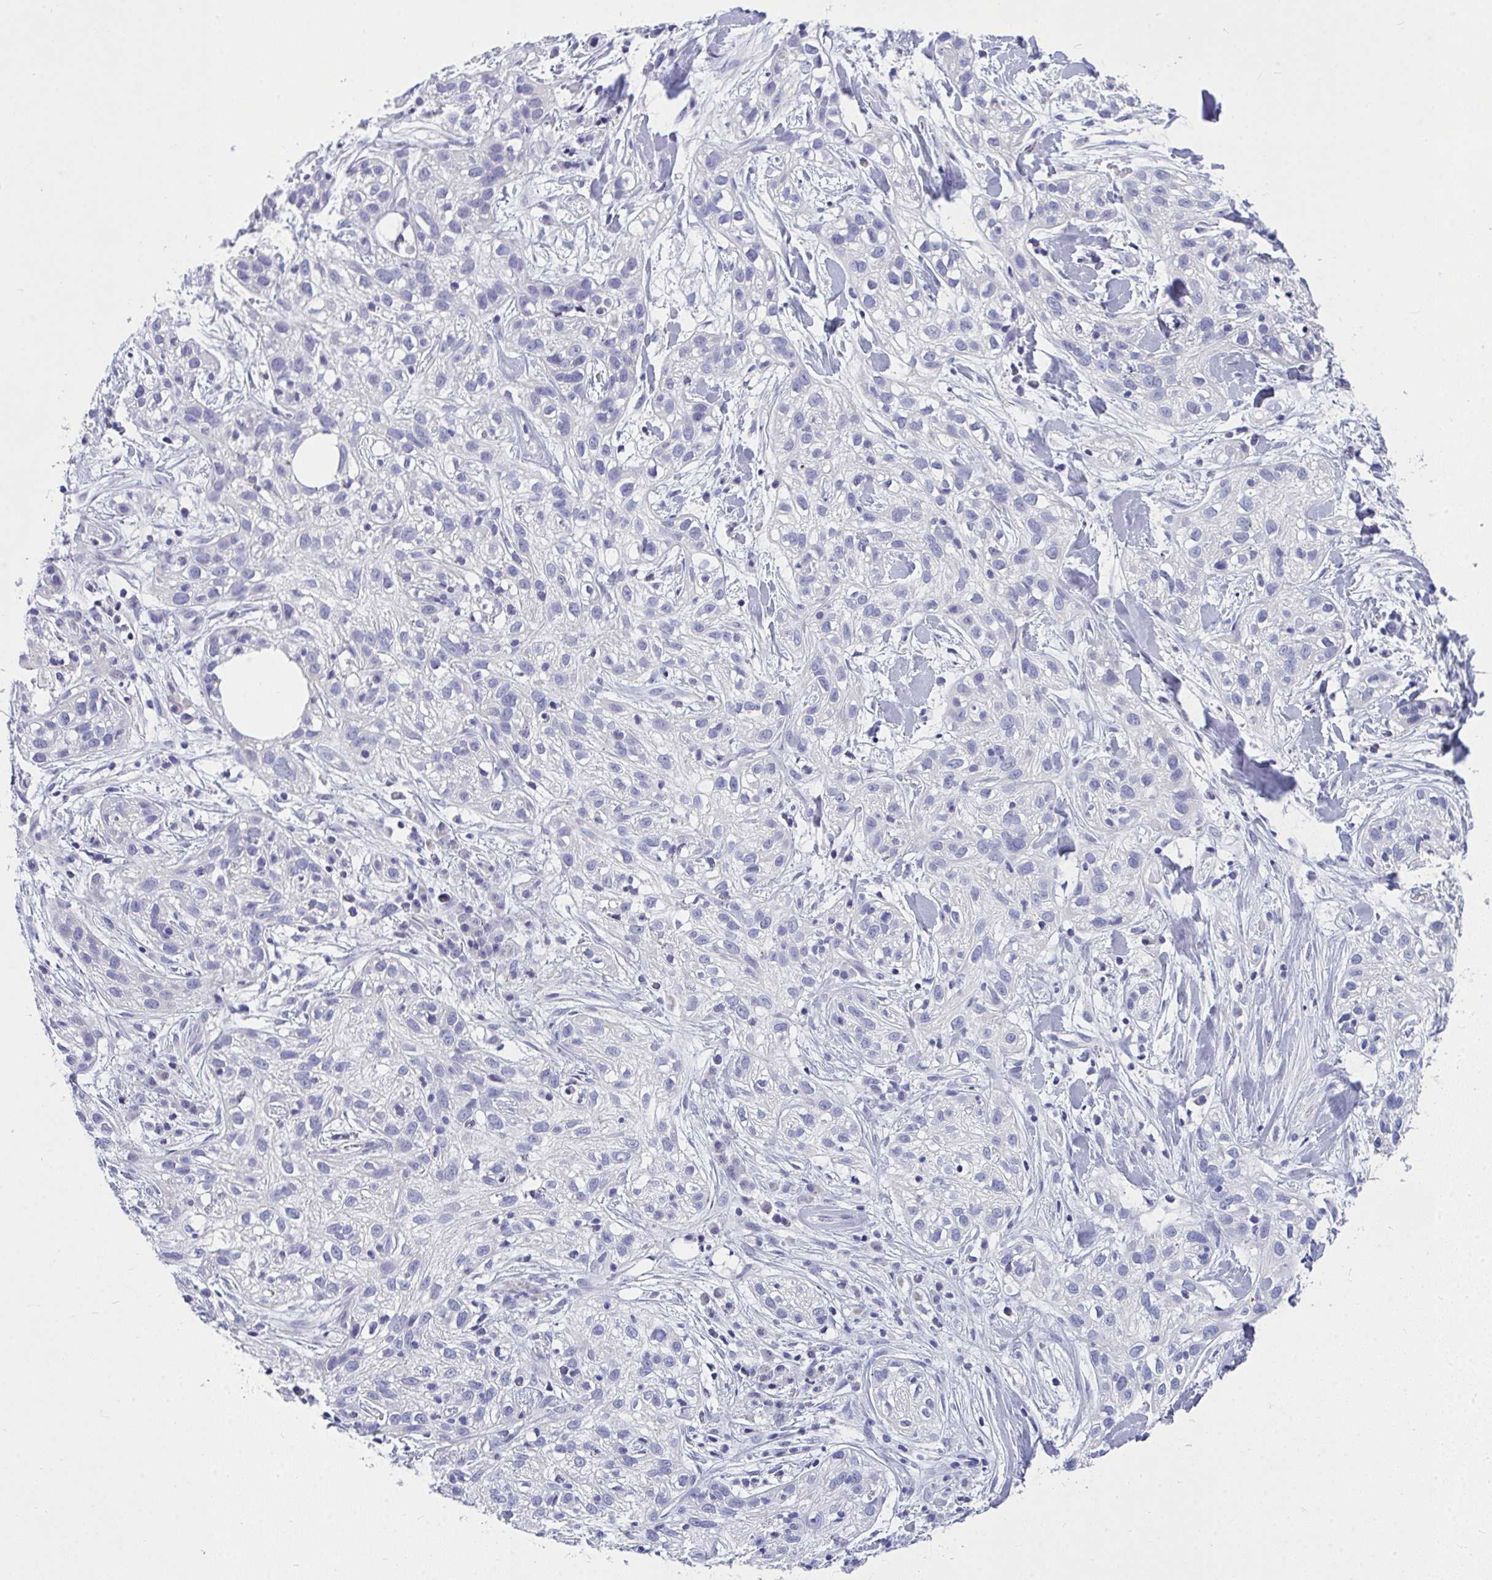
{"staining": {"intensity": "negative", "quantity": "none", "location": "none"}, "tissue": "skin cancer", "cell_type": "Tumor cells", "image_type": "cancer", "snomed": [{"axis": "morphology", "description": "Squamous cell carcinoma, NOS"}, {"axis": "topography", "description": "Skin"}], "caption": "Photomicrograph shows no significant protein positivity in tumor cells of skin squamous cell carcinoma.", "gene": "TSBP1", "patient": {"sex": "male", "age": 82}}